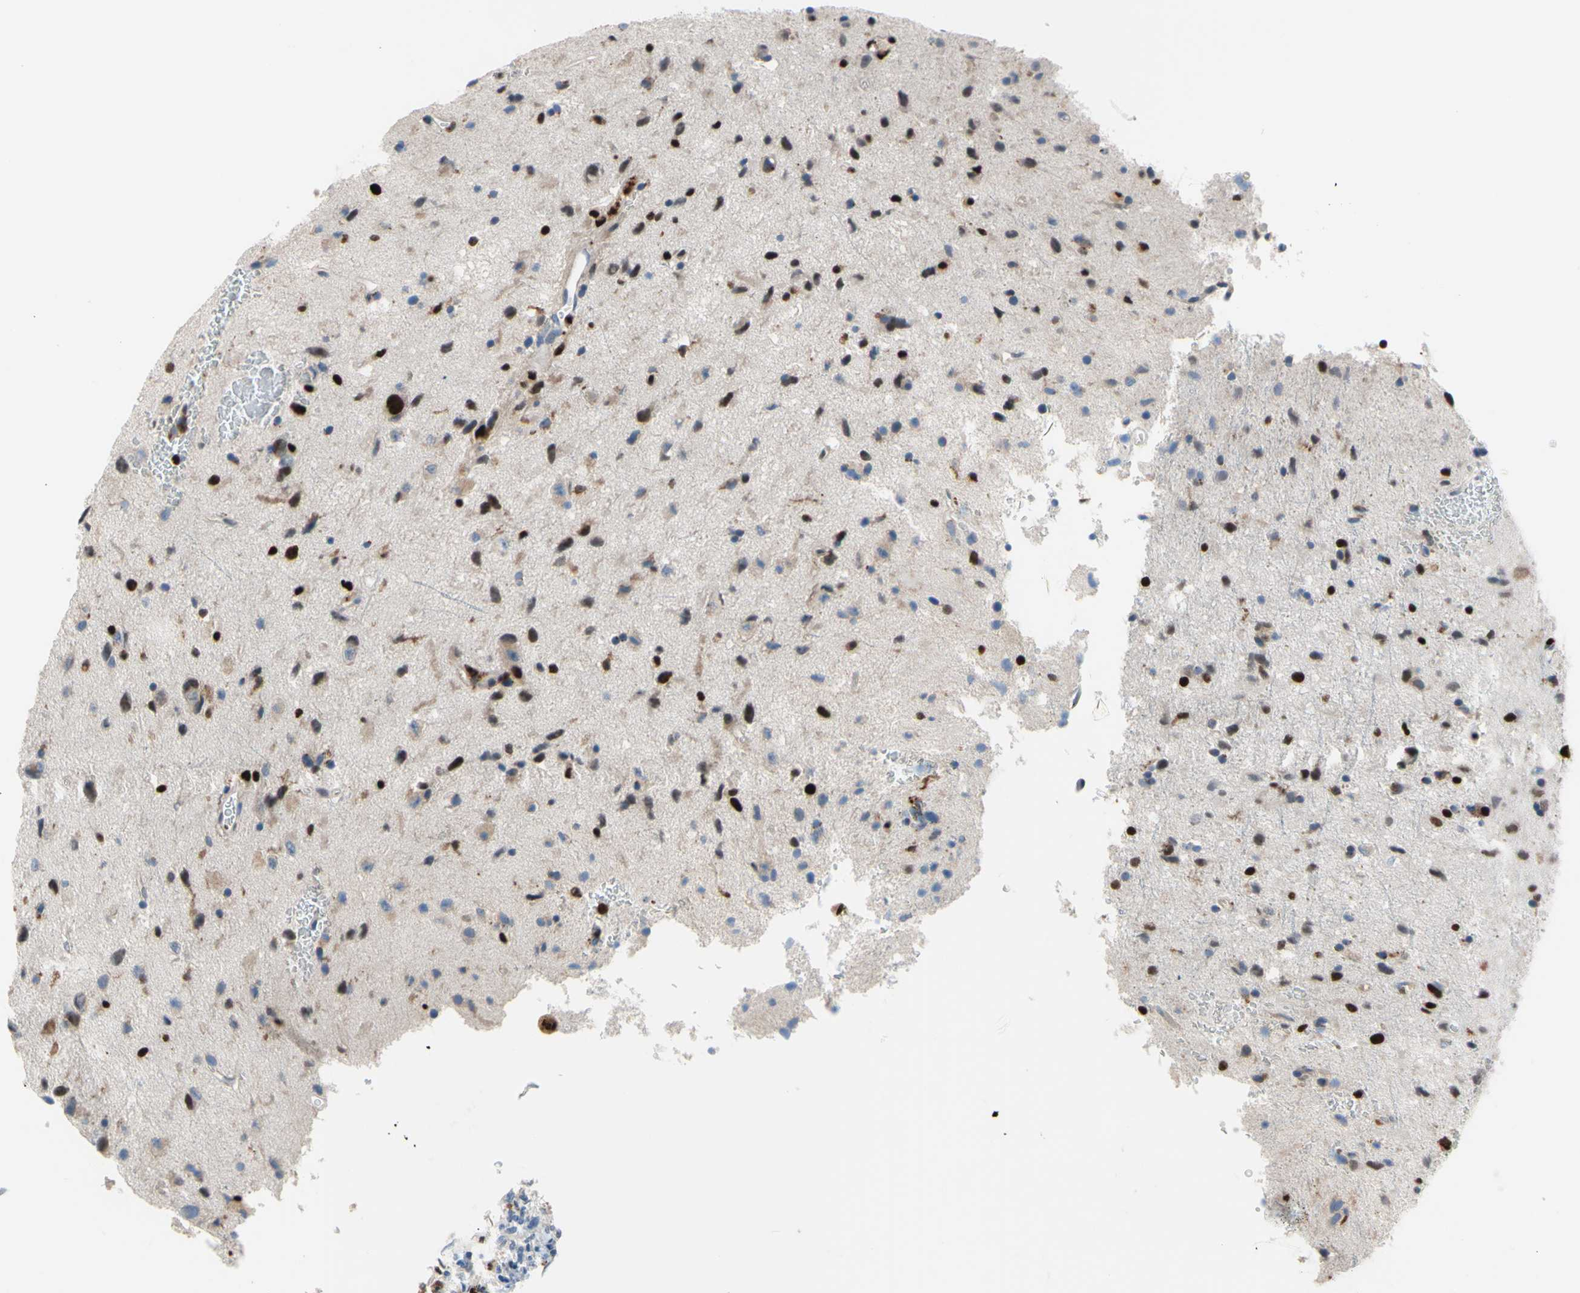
{"staining": {"intensity": "strong", "quantity": "25%-75%", "location": "nuclear"}, "tissue": "glioma", "cell_type": "Tumor cells", "image_type": "cancer", "snomed": [{"axis": "morphology", "description": "Glioma, malignant, Low grade"}, {"axis": "topography", "description": "Brain"}], "caption": "A brown stain highlights strong nuclear positivity of a protein in human glioma tumor cells.", "gene": "EED", "patient": {"sex": "male", "age": 77}}